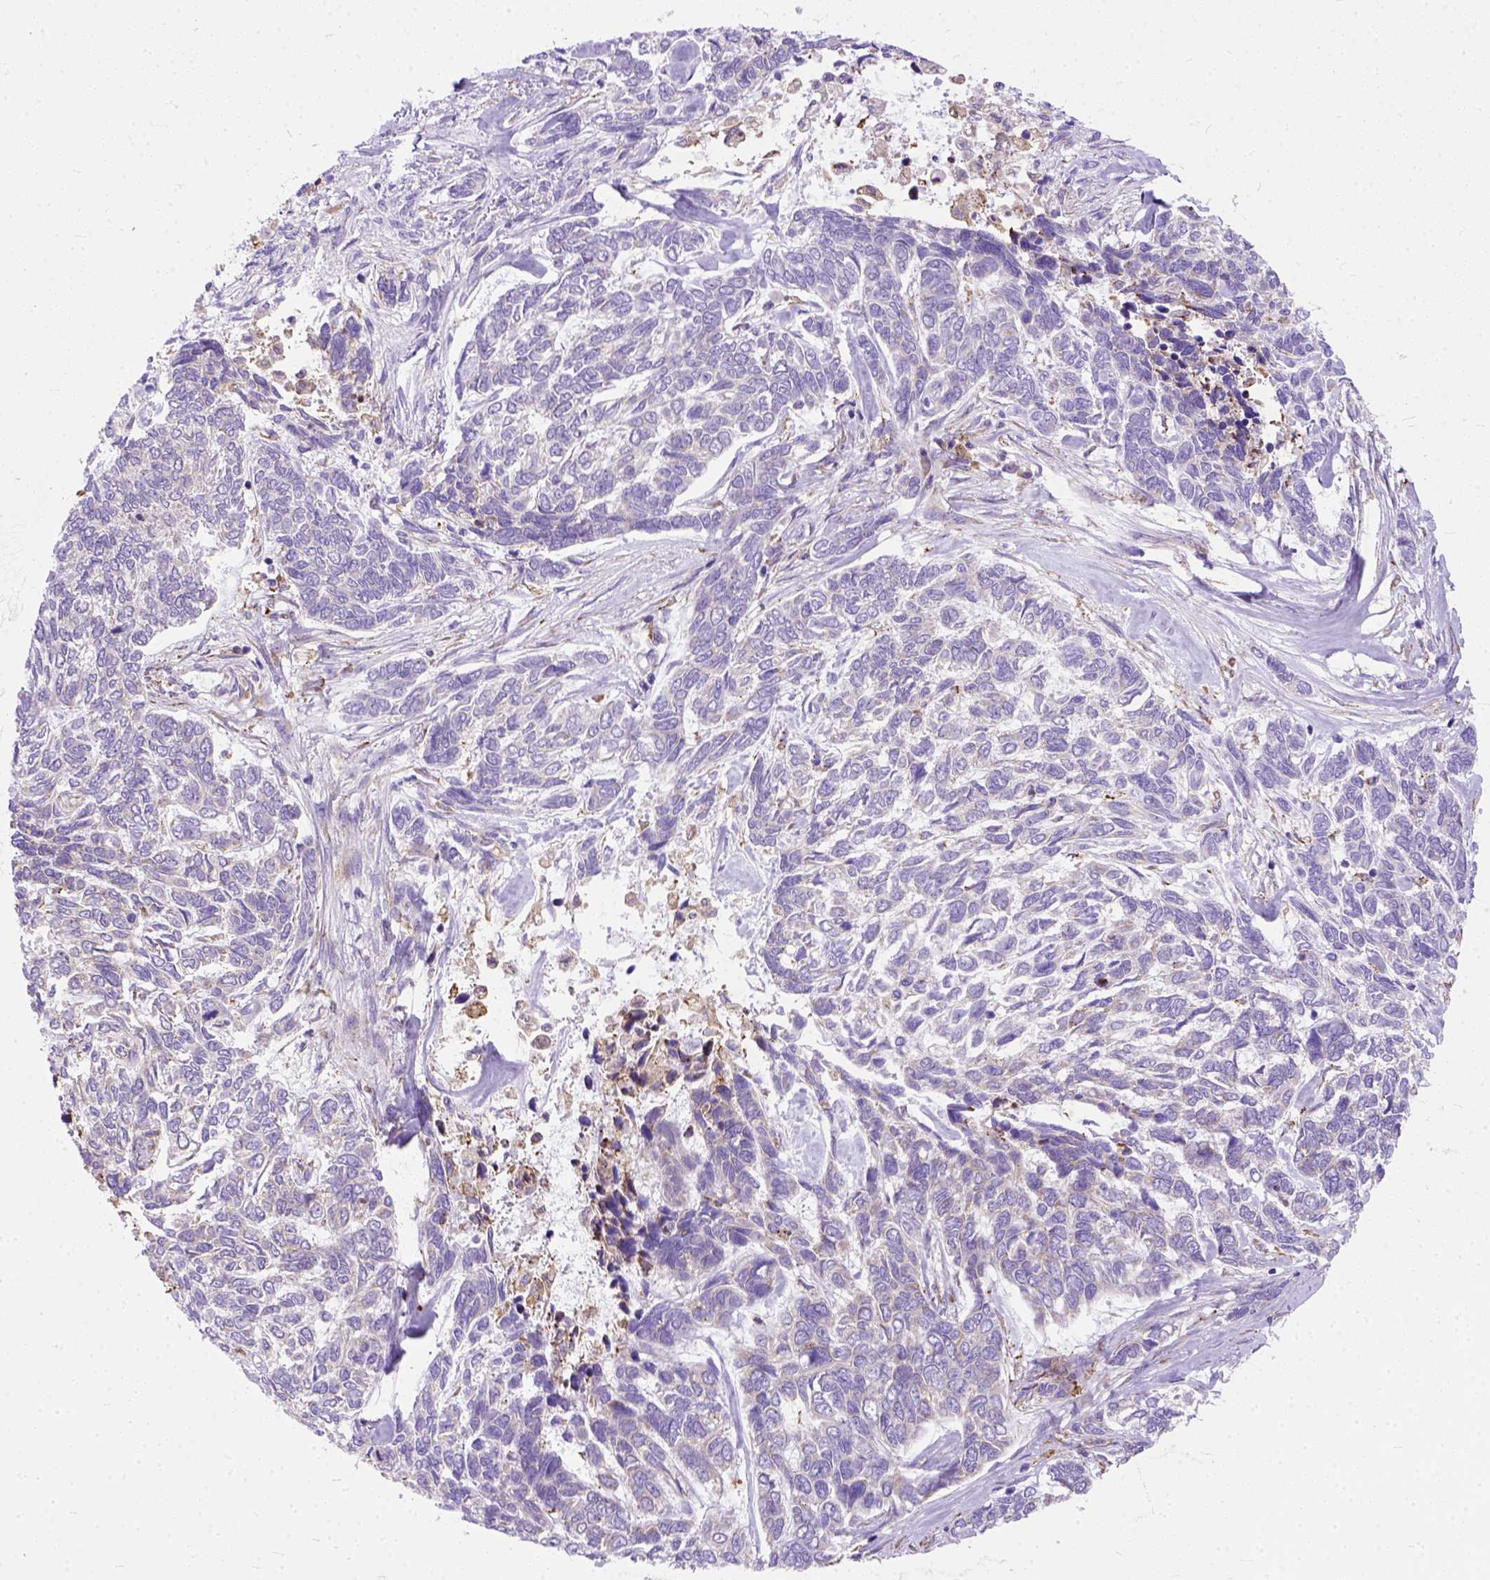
{"staining": {"intensity": "weak", "quantity": "25%-75%", "location": "cytoplasmic/membranous"}, "tissue": "skin cancer", "cell_type": "Tumor cells", "image_type": "cancer", "snomed": [{"axis": "morphology", "description": "Basal cell carcinoma"}, {"axis": "topography", "description": "Skin"}], "caption": "There is low levels of weak cytoplasmic/membranous staining in tumor cells of skin basal cell carcinoma, as demonstrated by immunohistochemical staining (brown color).", "gene": "PLK4", "patient": {"sex": "female", "age": 65}}